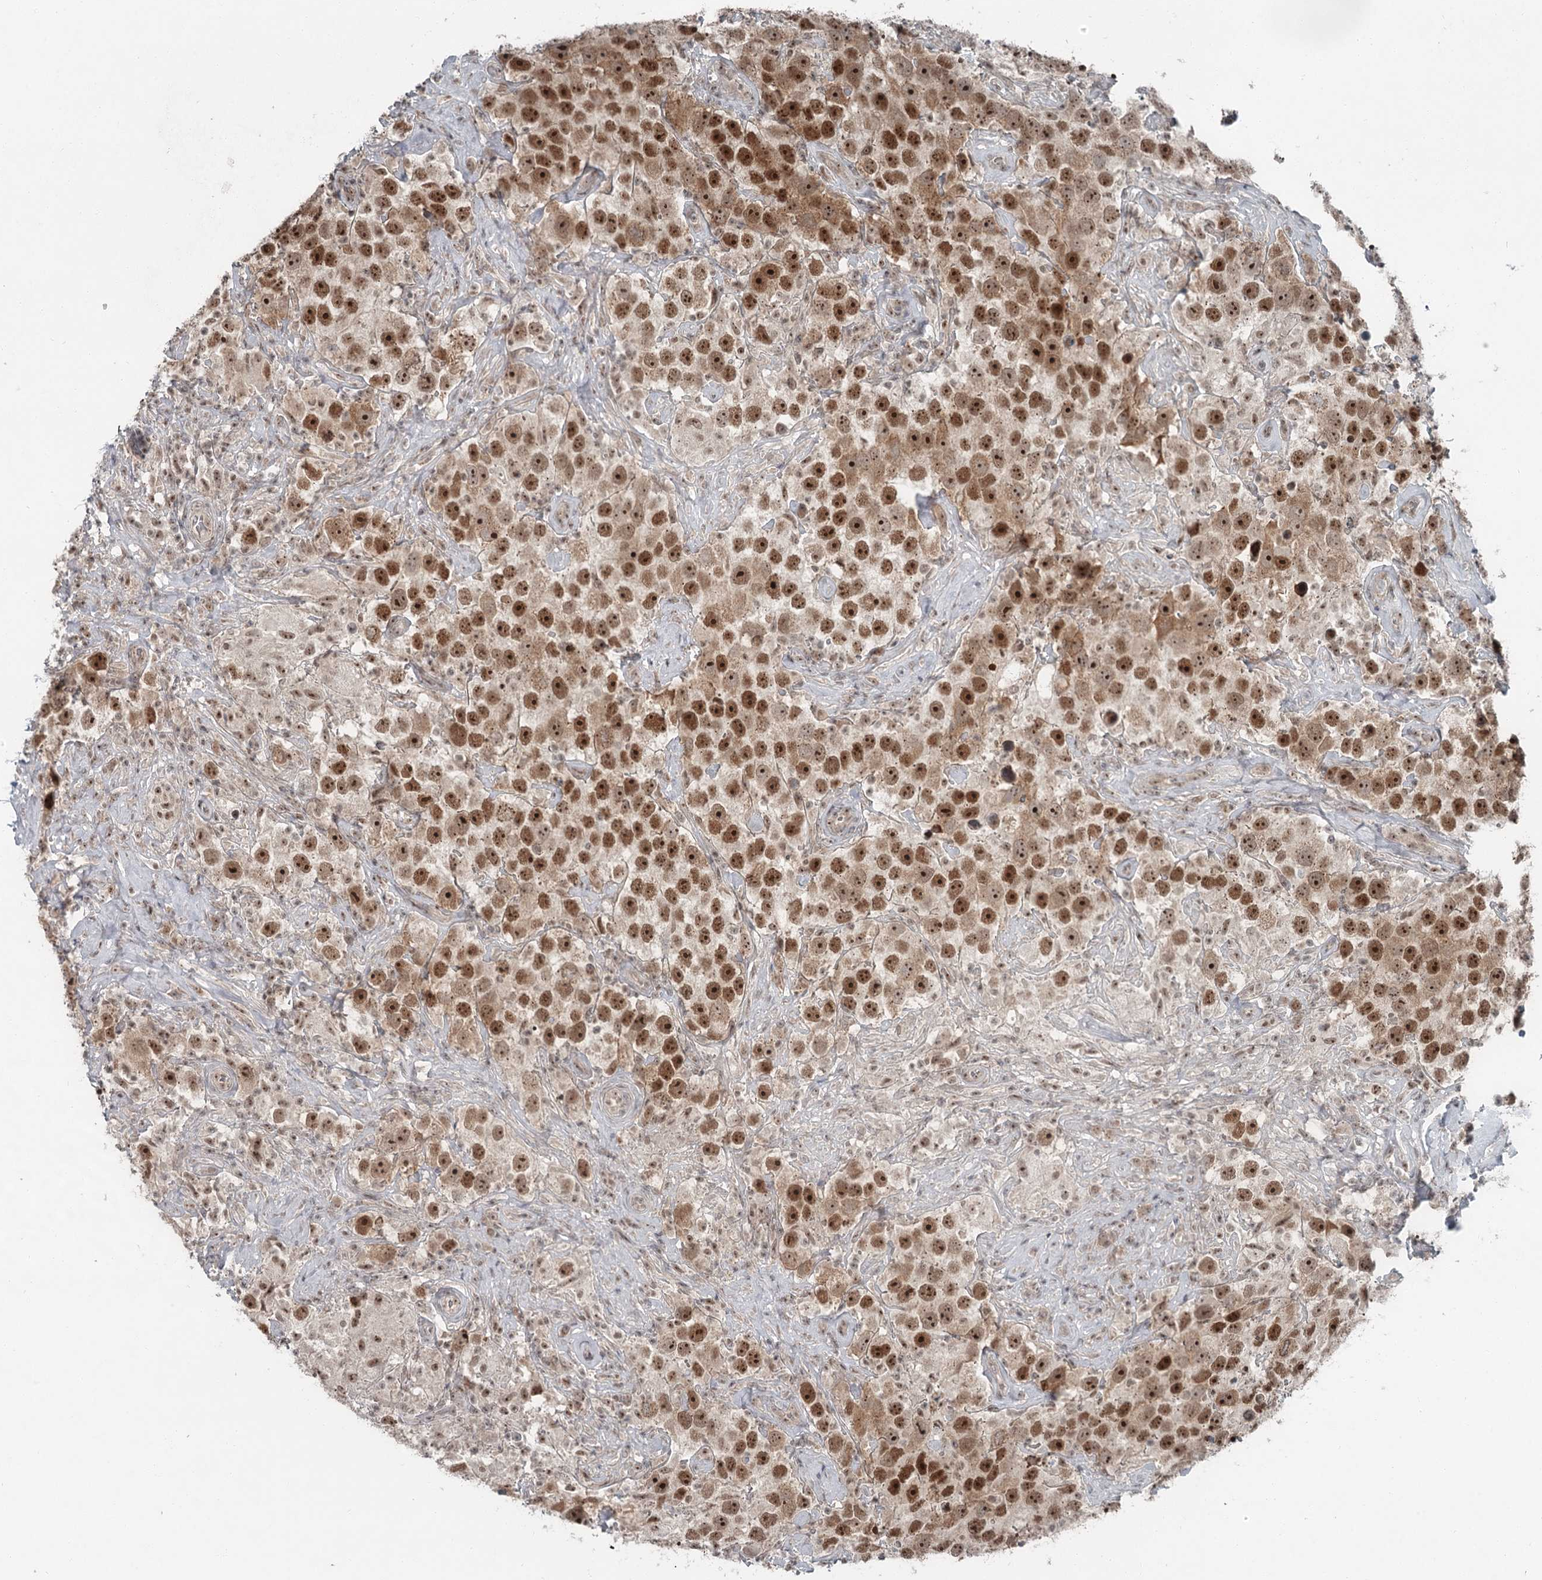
{"staining": {"intensity": "moderate", "quantity": ">75%", "location": "nuclear"}, "tissue": "testis cancer", "cell_type": "Tumor cells", "image_type": "cancer", "snomed": [{"axis": "morphology", "description": "Seminoma, NOS"}, {"axis": "topography", "description": "Testis"}], "caption": "IHC photomicrograph of human seminoma (testis) stained for a protein (brown), which shows medium levels of moderate nuclear staining in about >75% of tumor cells.", "gene": "EXOSC1", "patient": {"sex": "male", "age": 49}}